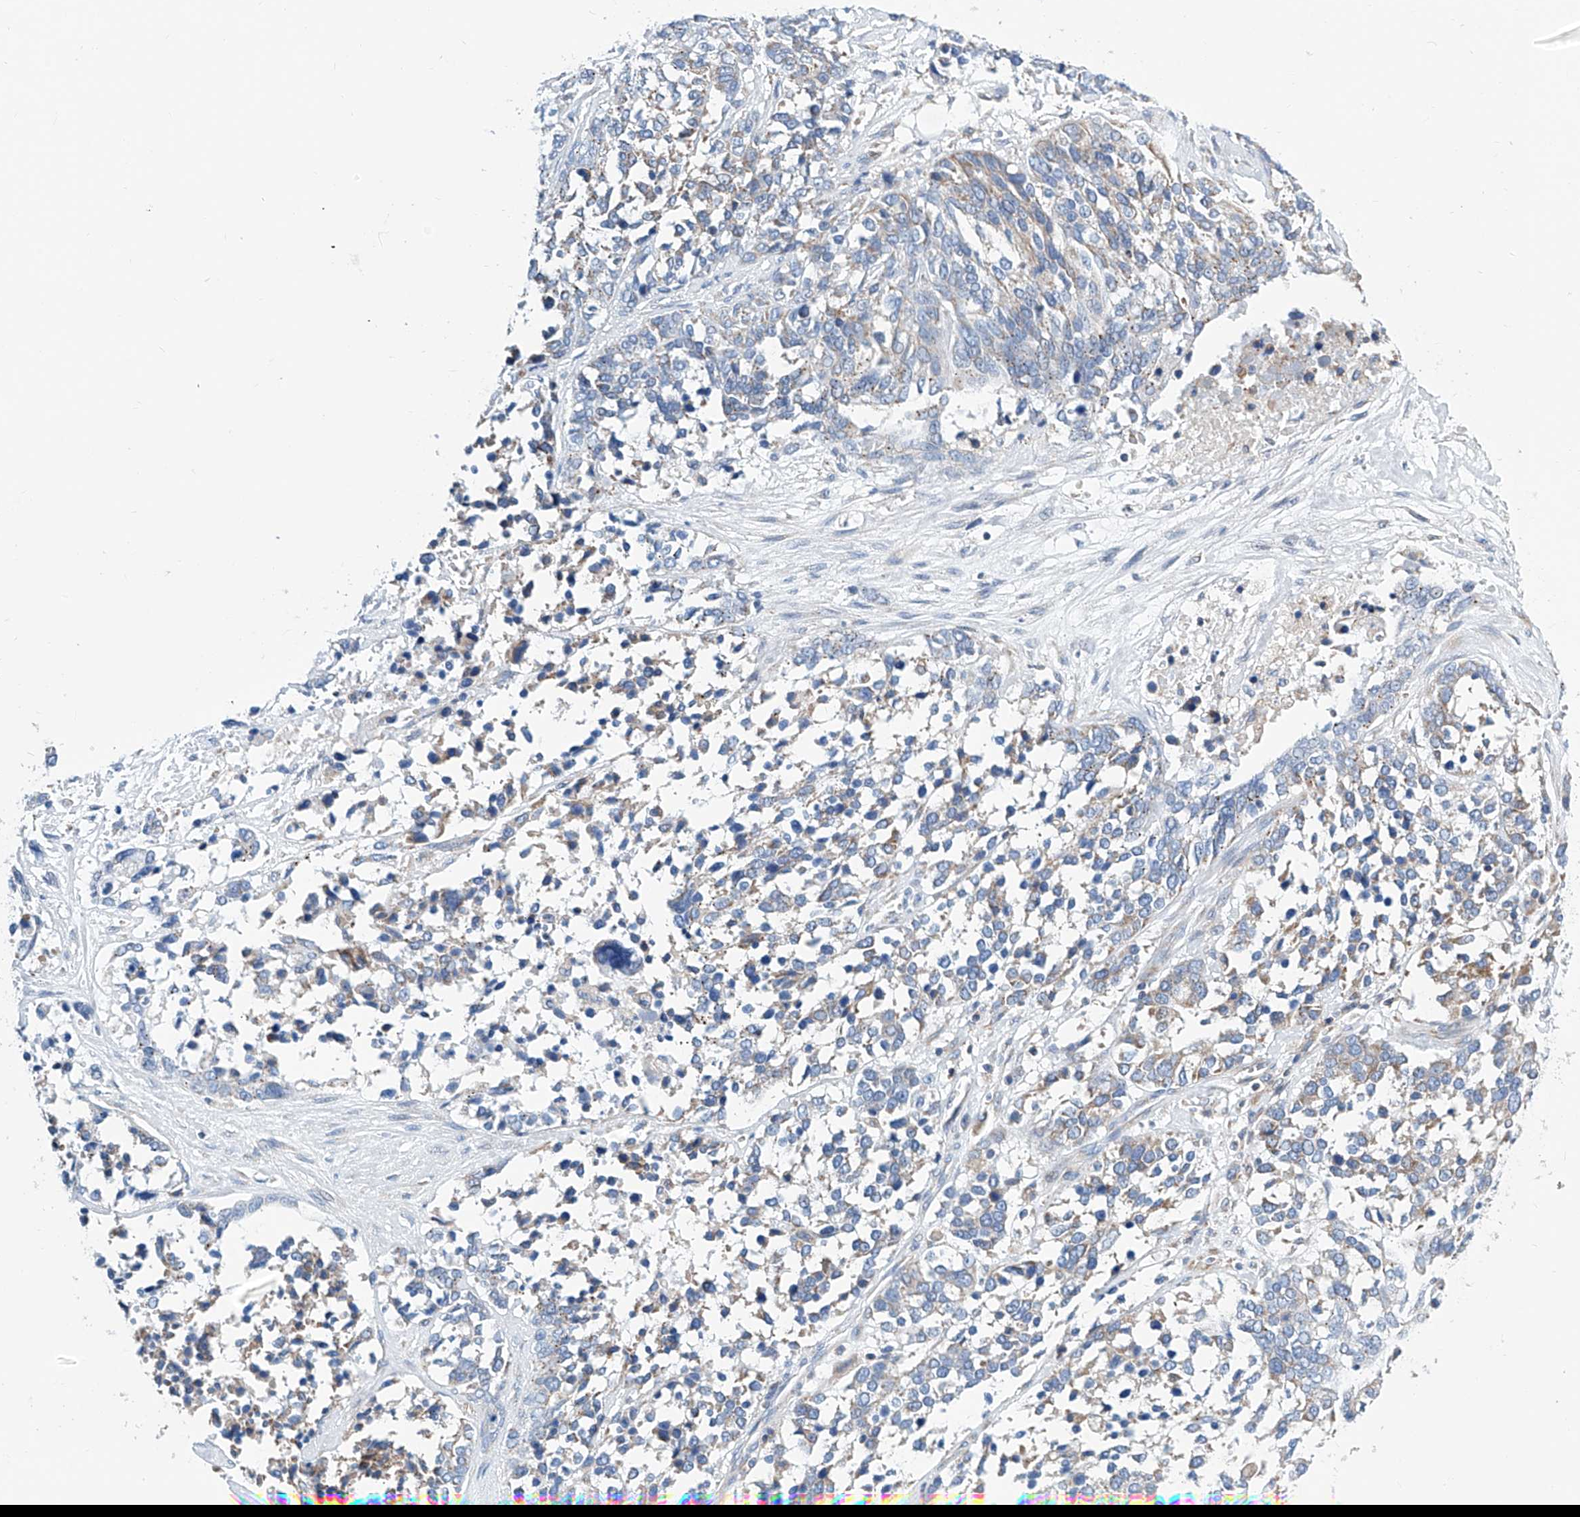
{"staining": {"intensity": "weak", "quantity": "<25%", "location": "cytoplasmic/membranous"}, "tissue": "ovarian cancer", "cell_type": "Tumor cells", "image_type": "cancer", "snomed": [{"axis": "morphology", "description": "Cystadenocarcinoma, serous, NOS"}, {"axis": "topography", "description": "Ovary"}], "caption": "Immunohistochemistry of human ovarian cancer demonstrates no positivity in tumor cells.", "gene": "MAD2L1", "patient": {"sex": "female", "age": 44}}